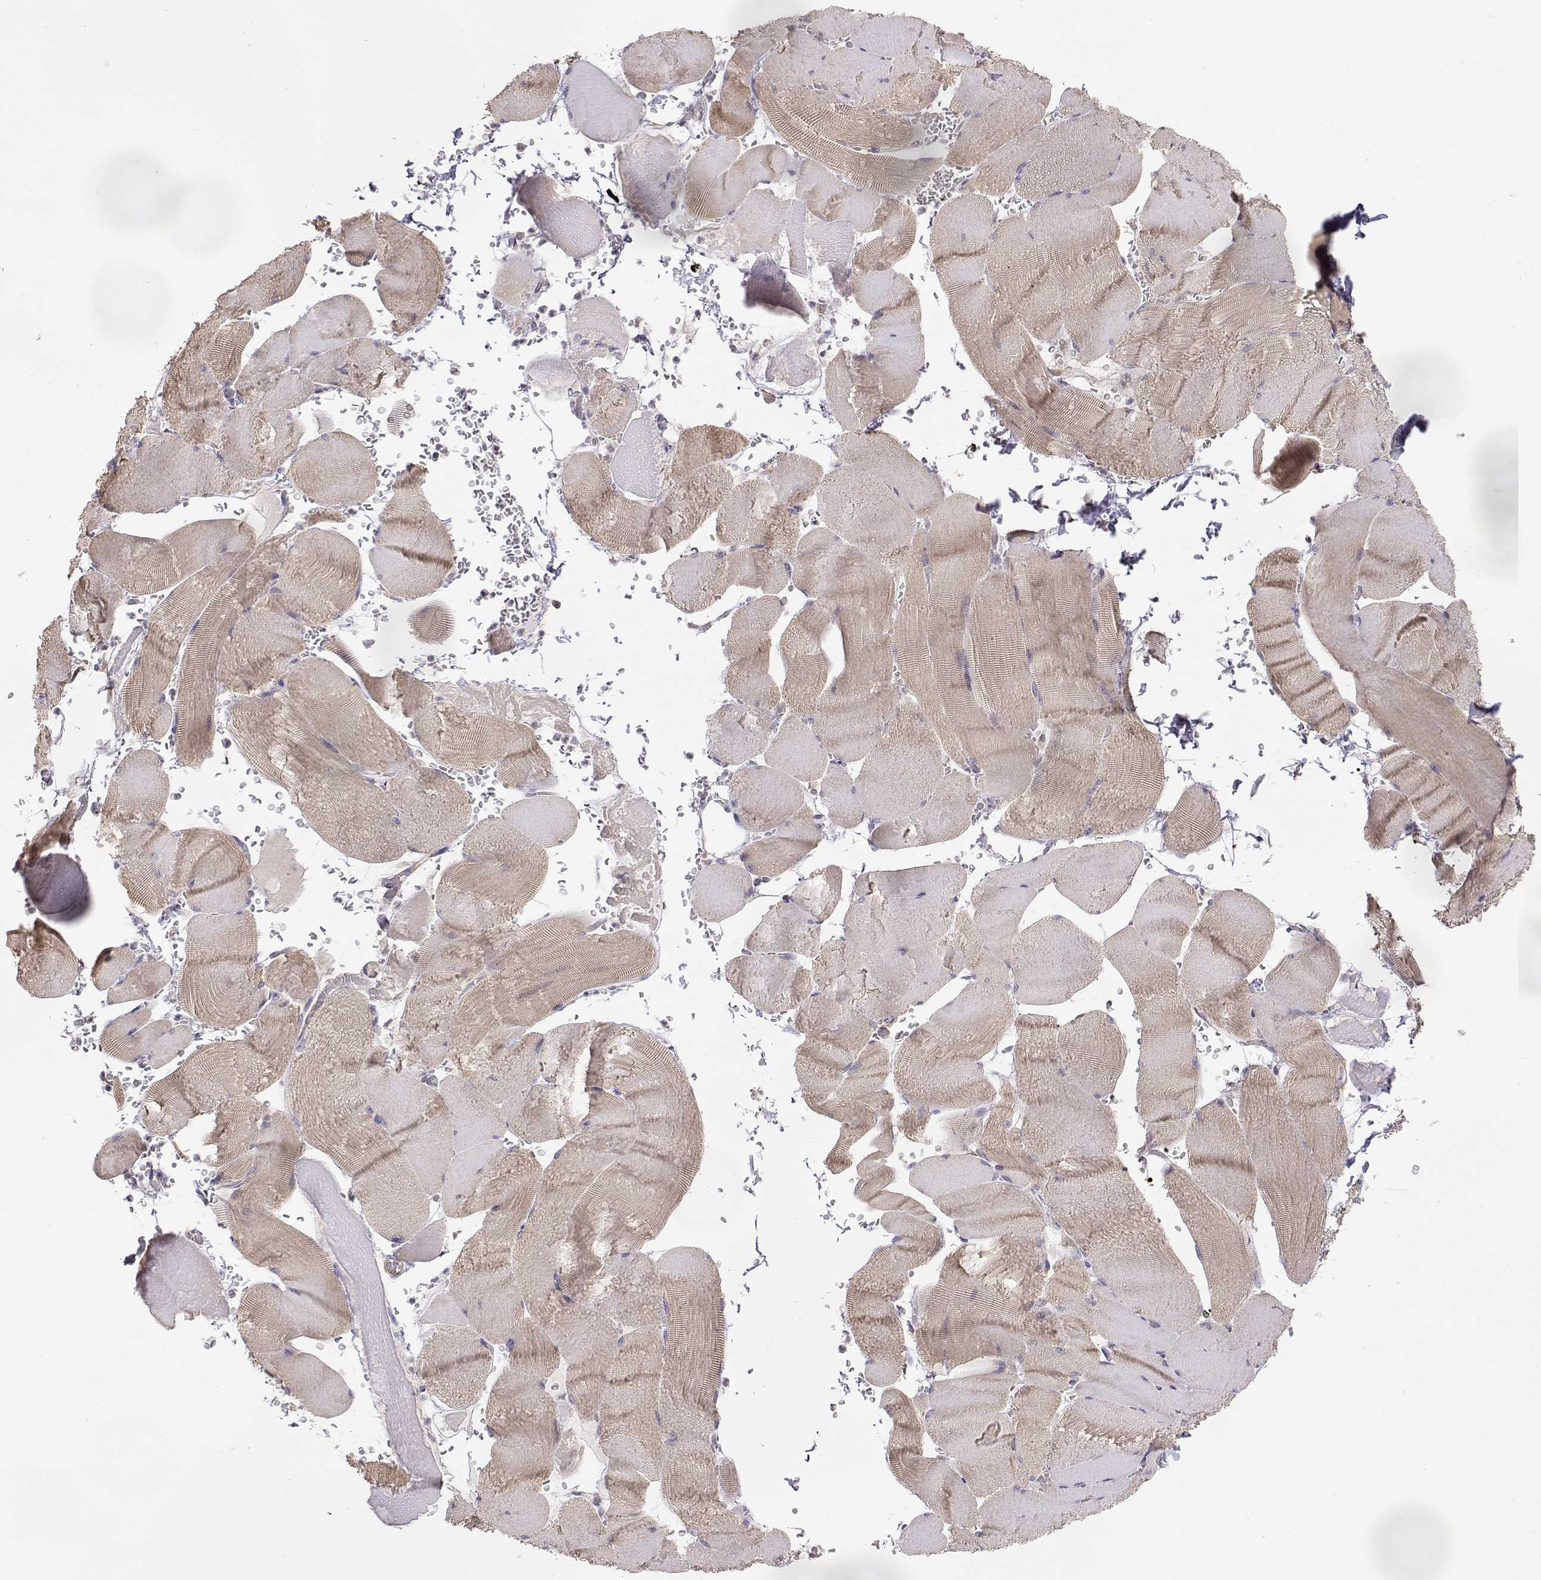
{"staining": {"intensity": "weak", "quantity": ">75%", "location": "cytoplasmic/membranous"}, "tissue": "skeletal muscle", "cell_type": "Myocytes", "image_type": "normal", "snomed": [{"axis": "morphology", "description": "Normal tissue, NOS"}, {"axis": "topography", "description": "Skeletal muscle"}], "caption": "The micrograph reveals immunohistochemical staining of benign skeletal muscle. There is weak cytoplasmic/membranous positivity is identified in approximately >75% of myocytes.", "gene": "PAIP1", "patient": {"sex": "male", "age": 56}}